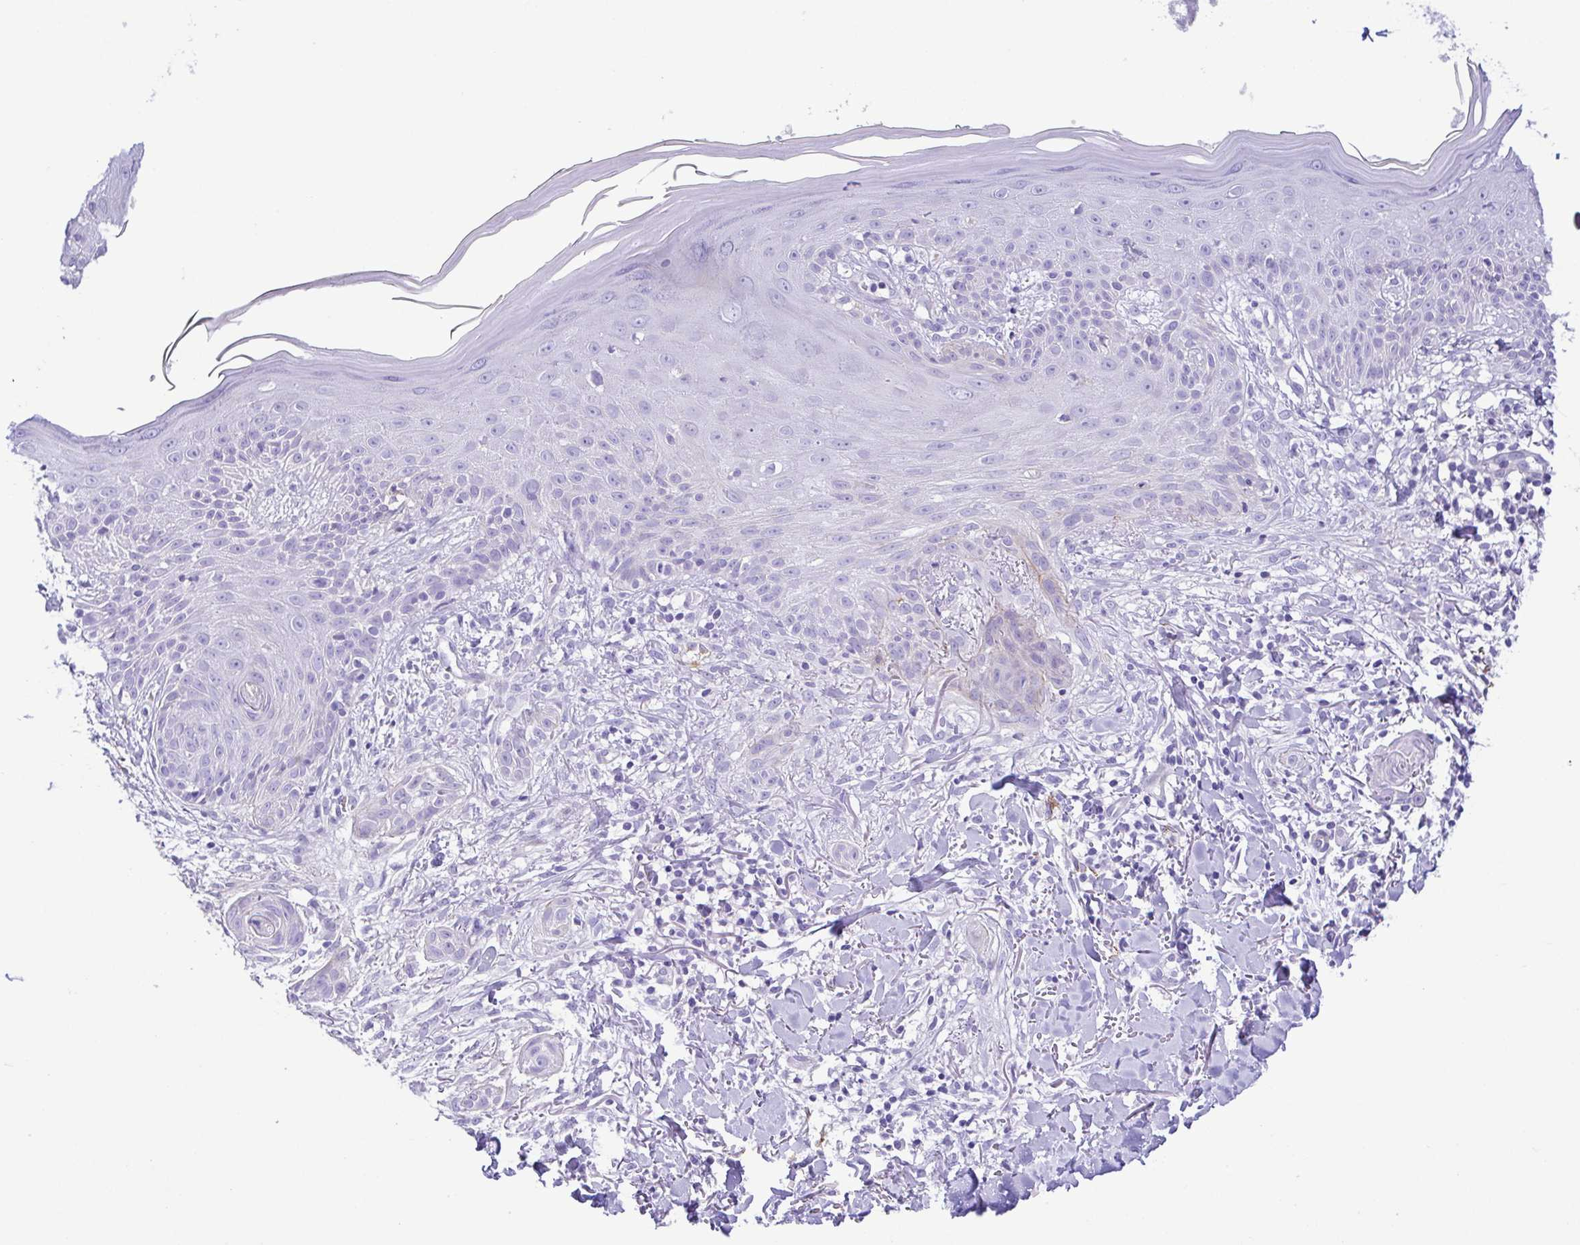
{"staining": {"intensity": "negative", "quantity": "none", "location": "none"}, "tissue": "skin cancer", "cell_type": "Tumor cells", "image_type": "cancer", "snomed": [{"axis": "morphology", "description": "Basal cell carcinoma"}, {"axis": "morphology", "description": "BCC, high aggressive"}, {"axis": "topography", "description": "Skin"}], "caption": "A high-resolution micrograph shows immunohistochemistry staining of skin cancer (basal cell carcinoma), which displays no significant expression in tumor cells. Brightfield microscopy of IHC stained with DAB (brown) and hematoxylin (blue), captured at high magnification.", "gene": "GPR182", "patient": {"sex": "male", "age": 64}}